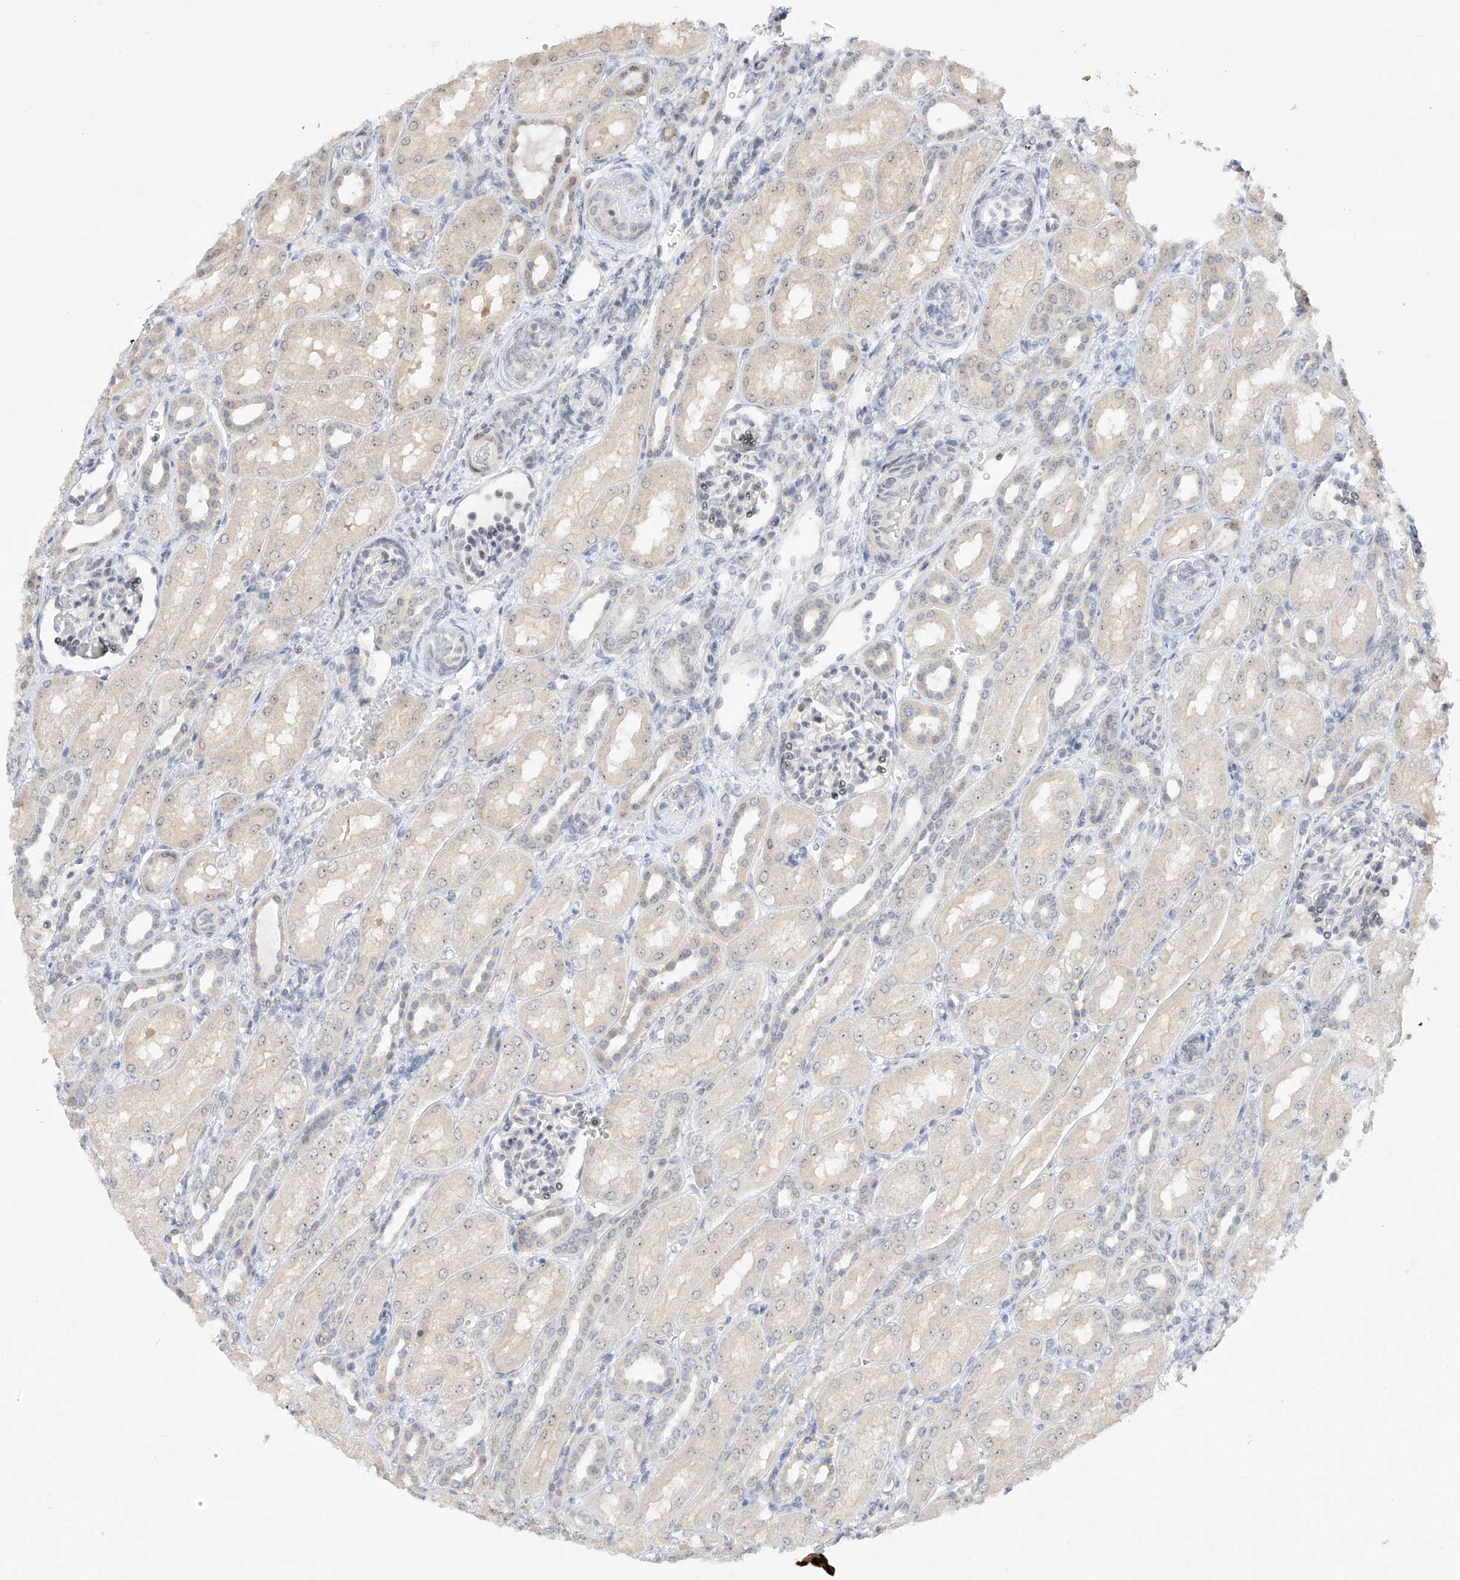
{"staining": {"intensity": "weak", "quantity": "<25%", "location": "nuclear"}, "tissue": "kidney", "cell_type": "Cells in glomeruli", "image_type": "normal", "snomed": [{"axis": "morphology", "description": "Normal tissue, NOS"}, {"axis": "morphology", "description": "Neoplasm, malignant, NOS"}, {"axis": "topography", "description": "Kidney"}], "caption": "Protein analysis of benign kidney shows no significant expression in cells in glomeruli. Nuclei are stained in blue.", "gene": "TASP1", "patient": {"sex": "female", "age": 1}}